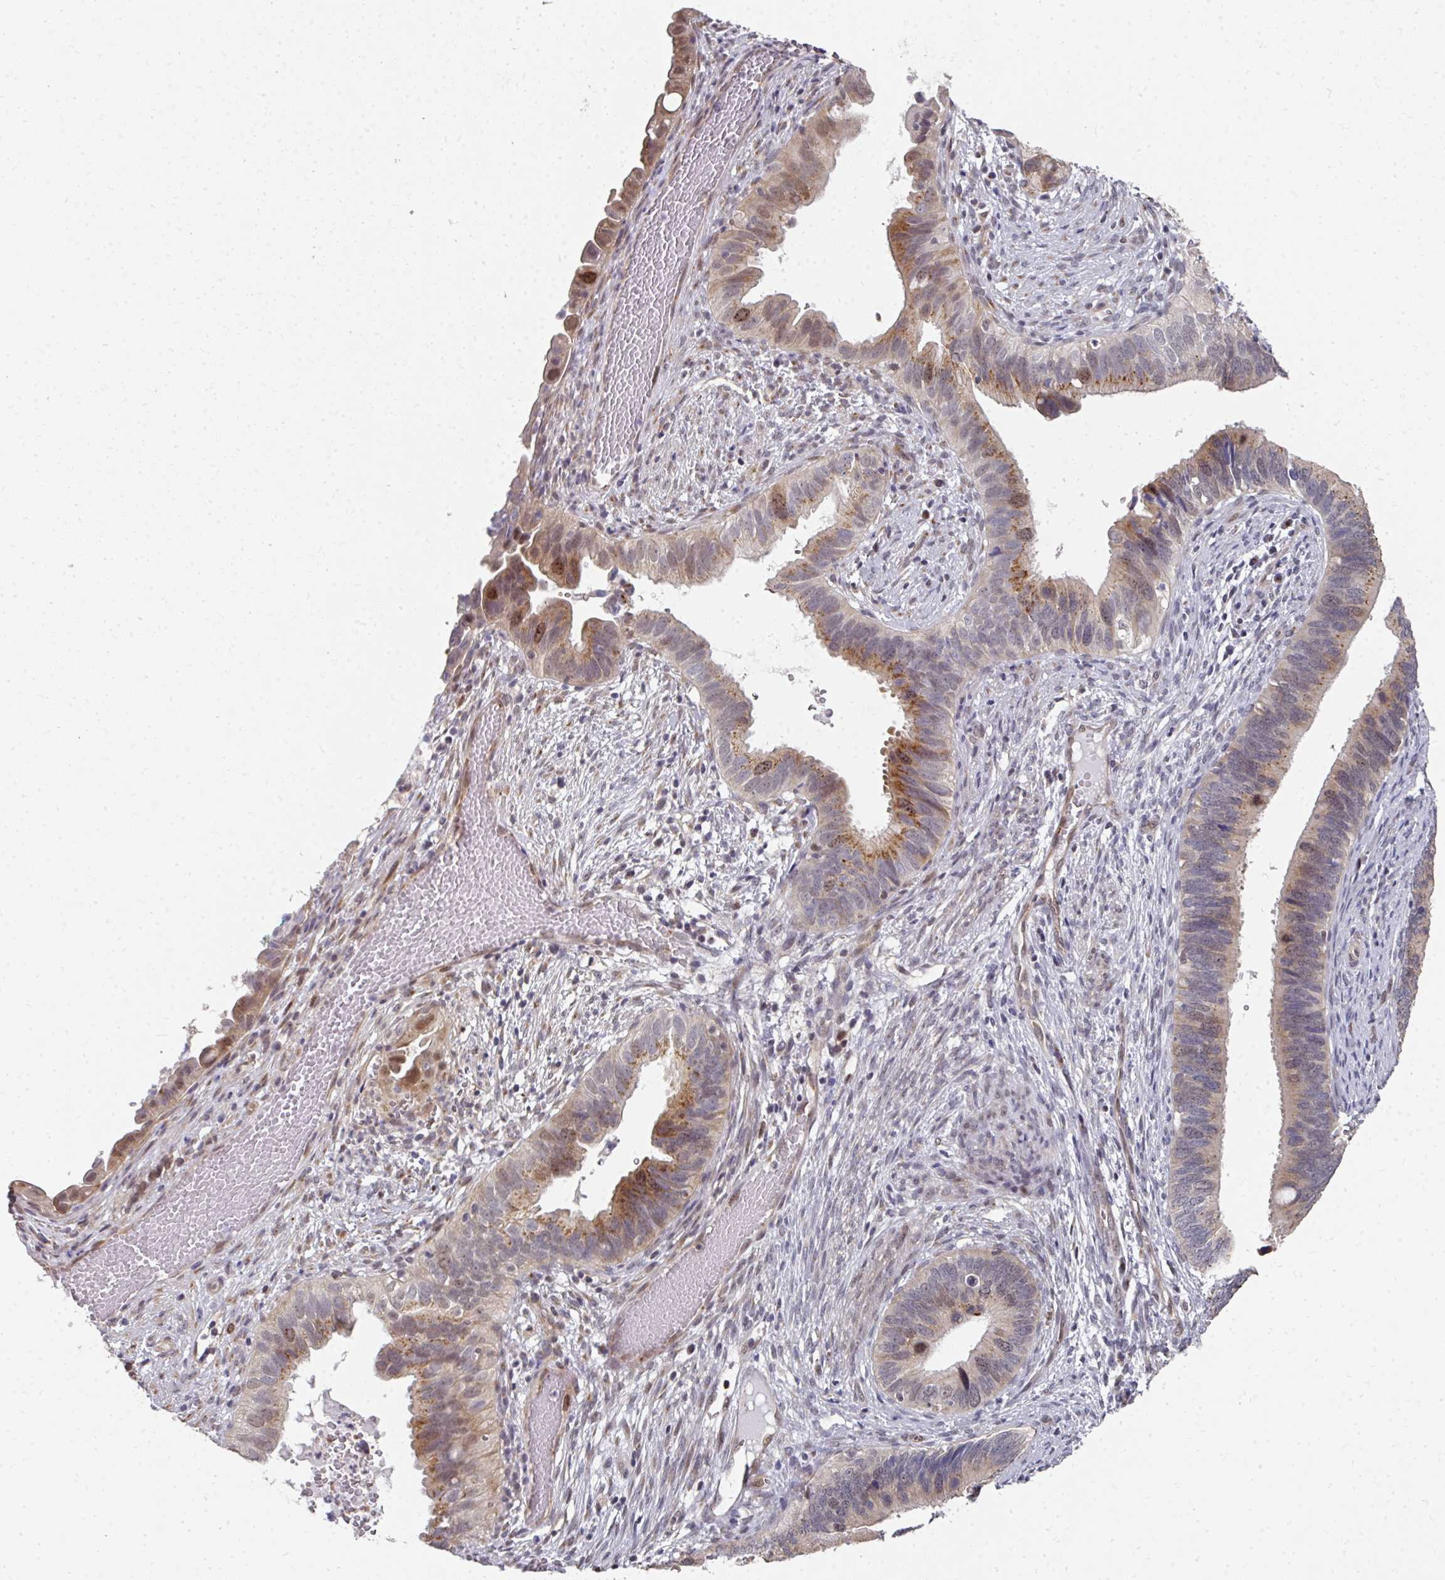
{"staining": {"intensity": "moderate", "quantity": "25%-75%", "location": "cytoplasmic/membranous"}, "tissue": "cervical cancer", "cell_type": "Tumor cells", "image_type": "cancer", "snomed": [{"axis": "morphology", "description": "Adenocarcinoma, NOS"}, {"axis": "topography", "description": "Cervix"}], "caption": "The micrograph reveals staining of adenocarcinoma (cervical), revealing moderate cytoplasmic/membranous protein positivity (brown color) within tumor cells. The protein of interest is stained brown, and the nuclei are stained in blue (DAB IHC with brightfield microscopy, high magnification).", "gene": "C18orf25", "patient": {"sex": "female", "age": 42}}